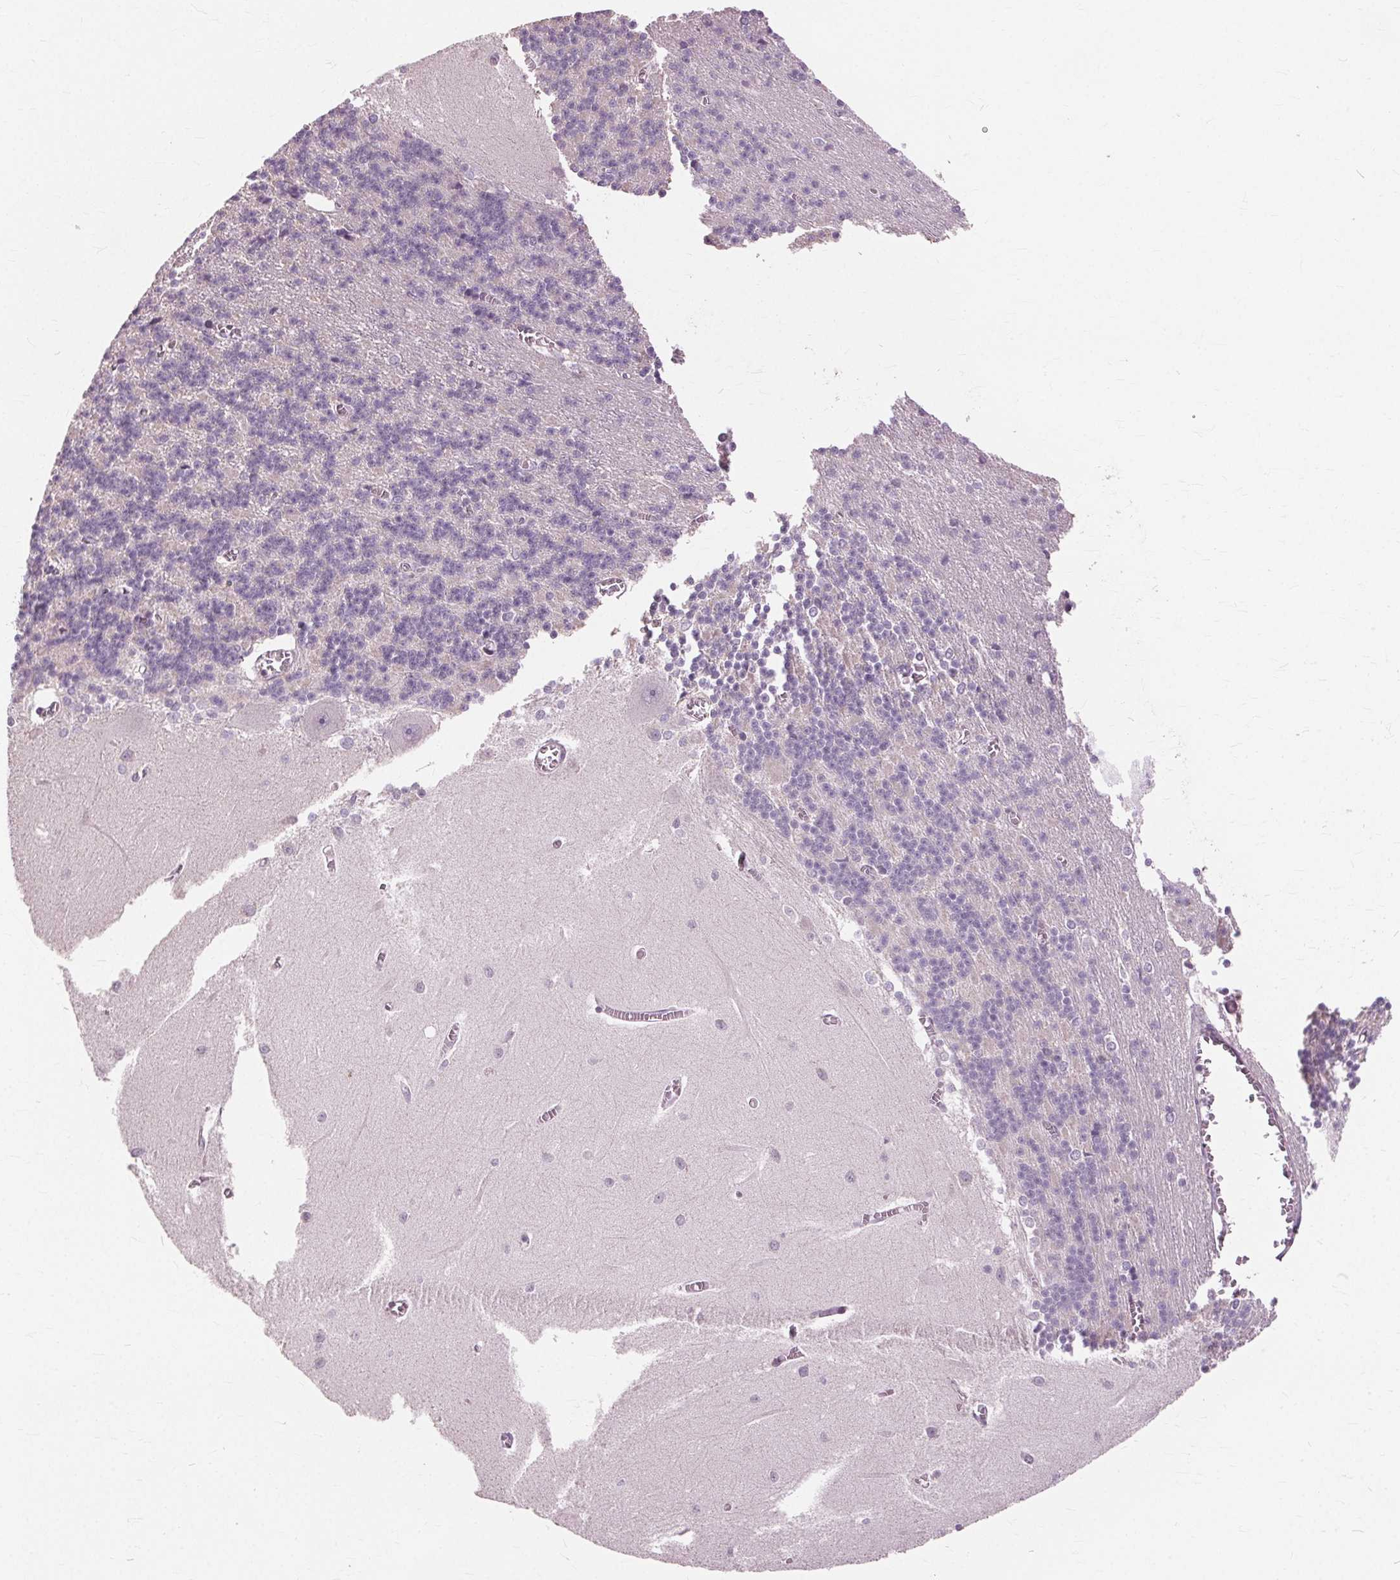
{"staining": {"intensity": "negative", "quantity": "none", "location": "none"}, "tissue": "cerebellum", "cell_type": "Cells in granular layer", "image_type": "normal", "snomed": [{"axis": "morphology", "description": "Normal tissue, NOS"}, {"axis": "topography", "description": "Cerebellum"}], "caption": "DAB immunohistochemical staining of unremarkable human cerebellum shows no significant positivity in cells in granular layer. (Stains: DAB (3,3'-diaminobenzidine) immunohistochemistry with hematoxylin counter stain, Microscopy: brightfield microscopy at high magnification).", "gene": "SIGLEC6", "patient": {"sex": "male", "age": 37}}